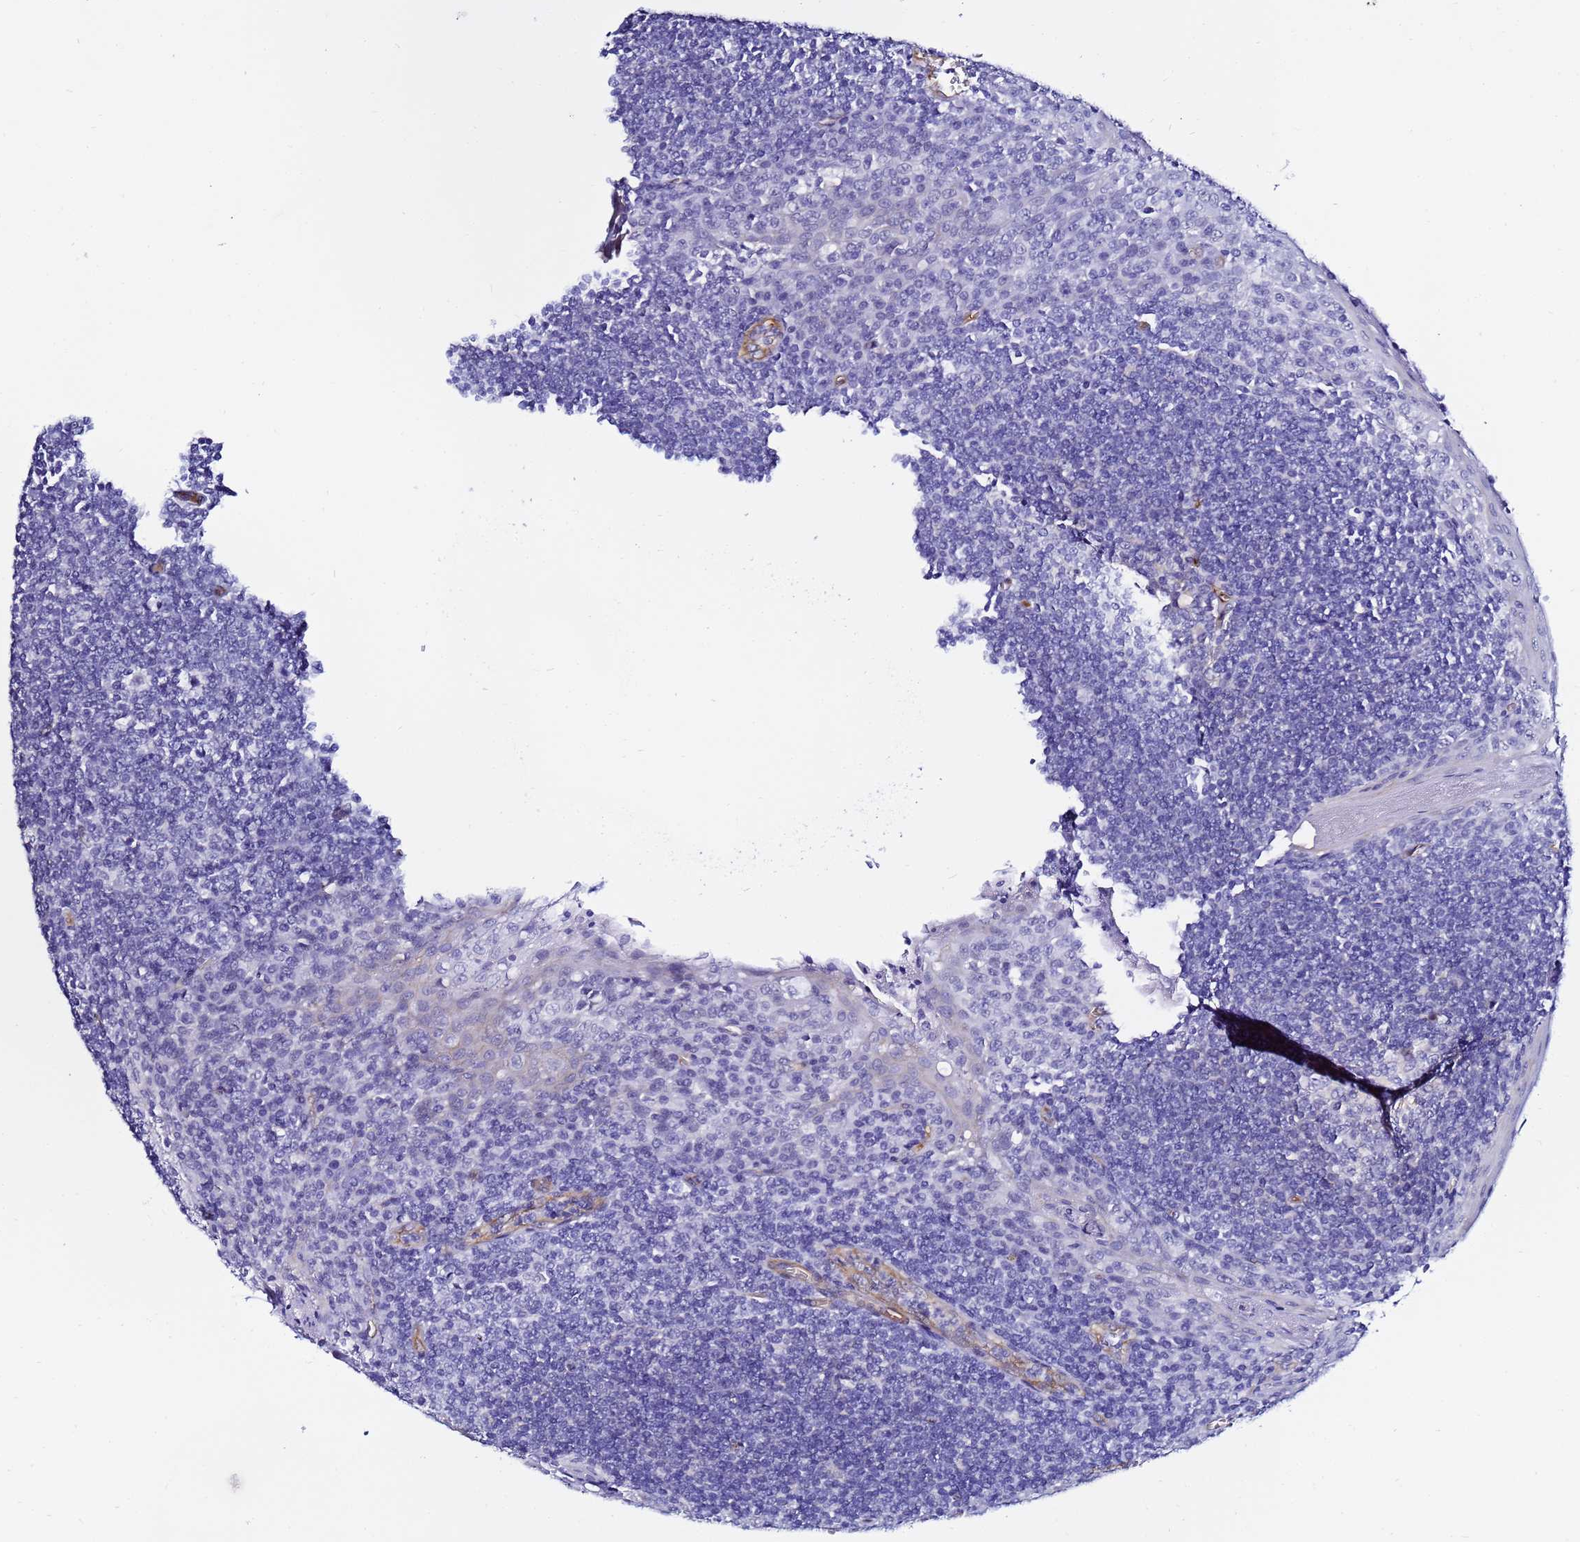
{"staining": {"intensity": "negative", "quantity": "none", "location": "none"}, "tissue": "tonsil", "cell_type": "Germinal center cells", "image_type": "normal", "snomed": [{"axis": "morphology", "description": "Normal tissue, NOS"}, {"axis": "topography", "description": "Tonsil"}], "caption": "Immunohistochemistry histopathology image of unremarkable tonsil: human tonsil stained with DAB (3,3'-diaminobenzidine) shows no significant protein positivity in germinal center cells.", "gene": "DEFB104A", "patient": {"sex": "male", "age": 27}}